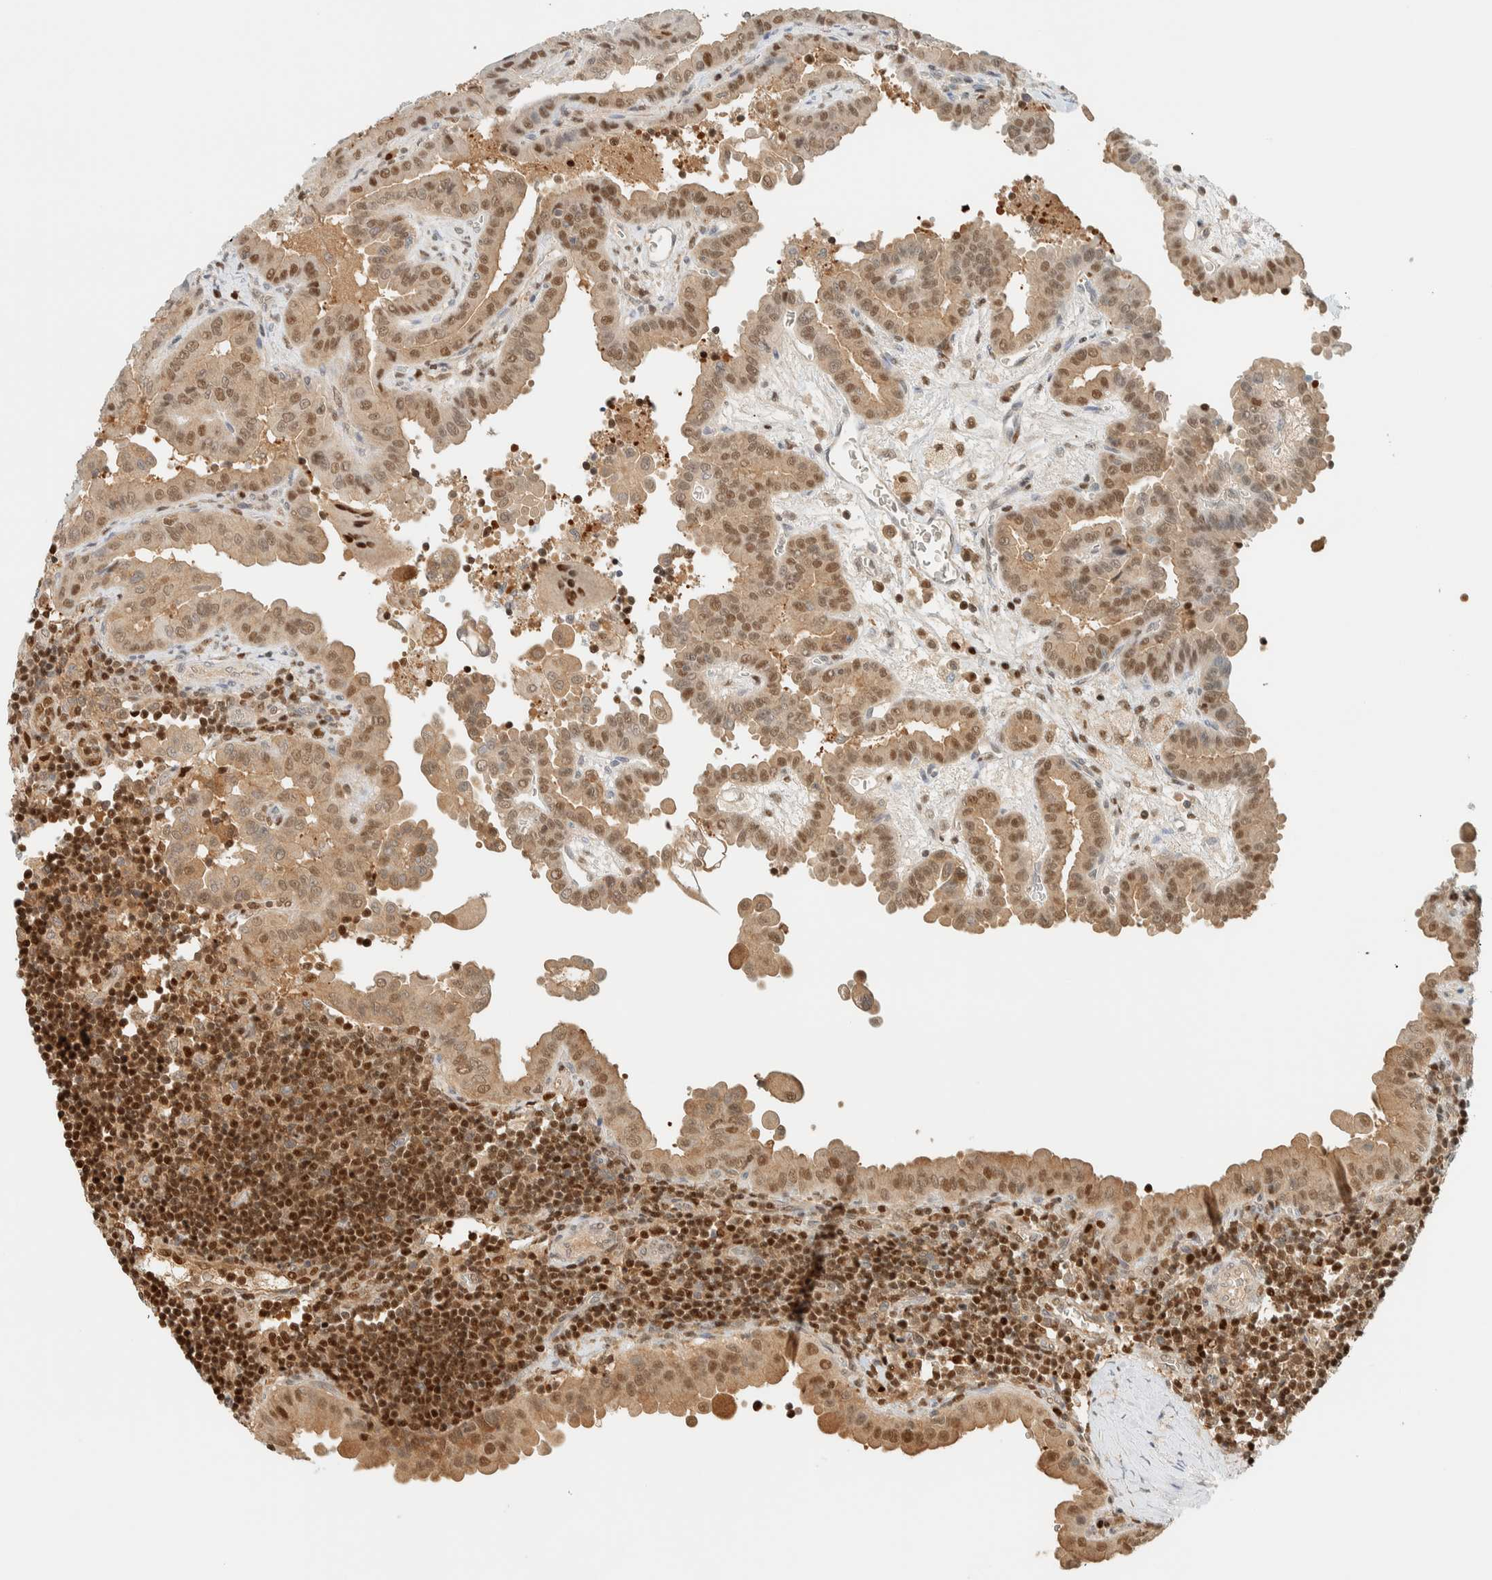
{"staining": {"intensity": "moderate", "quantity": ">75%", "location": "cytoplasmic/membranous,nuclear"}, "tissue": "thyroid cancer", "cell_type": "Tumor cells", "image_type": "cancer", "snomed": [{"axis": "morphology", "description": "Papillary adenocarcinoma, NOS"}, {"axis": "topography", "description": "Thyroid gland"}], "caption": "There is medium levels of moderate cytoplasmic/membranous and nuclear positivity in tumor cells of thyroid cancer (papillary adenocarcinoma), as demonstrated by immunohistochemical staining (brown color).", "gene": "ZBTB37", "patient": {"sex": "male", "age": 33}}